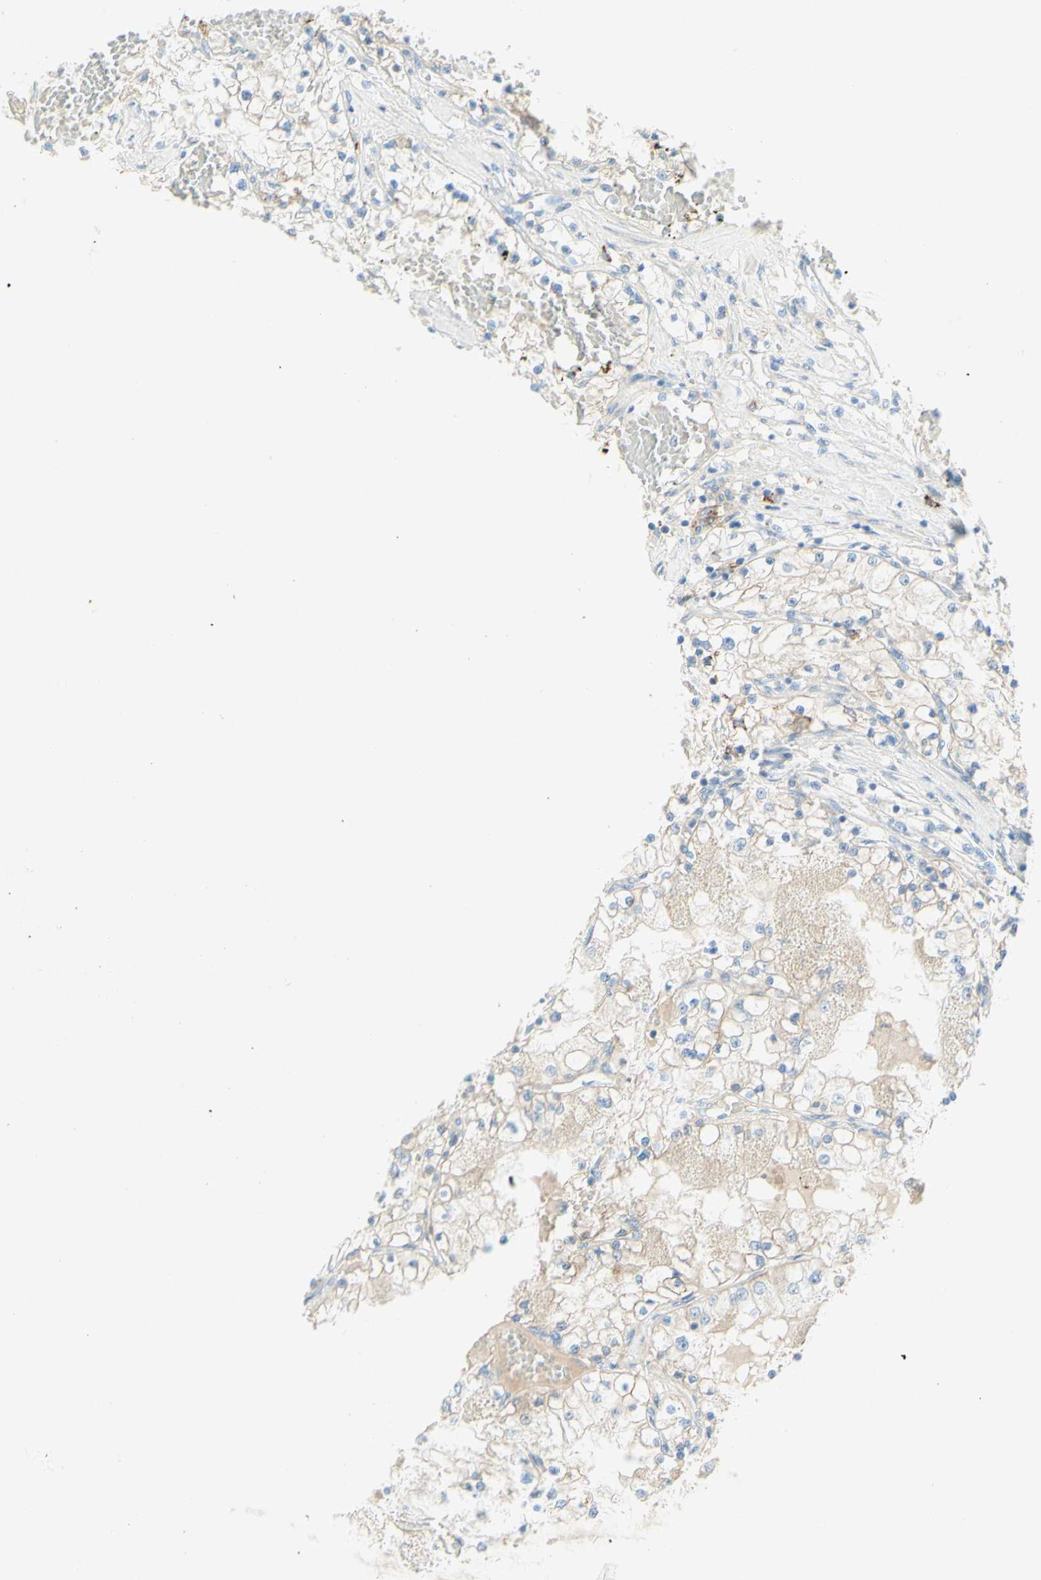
{"staining": {"intensity": "negative", "quantity": "none", "location": "none"}, "tissue": "renal cancer", "cell_type": "Tumor cells", "image_type": "cancer", "snomed": [{"axis": "morphology", "description": "Adenocarcinoma, NOS"}, {"axis": "topography", "description": "Kidney"}], "caption": "An image of human renal cancer is negative for staining in tumor cells. Nuclei are stained in blue.", "gene": "ALCAM", "patient": {"sex": "male", "age": 68}}